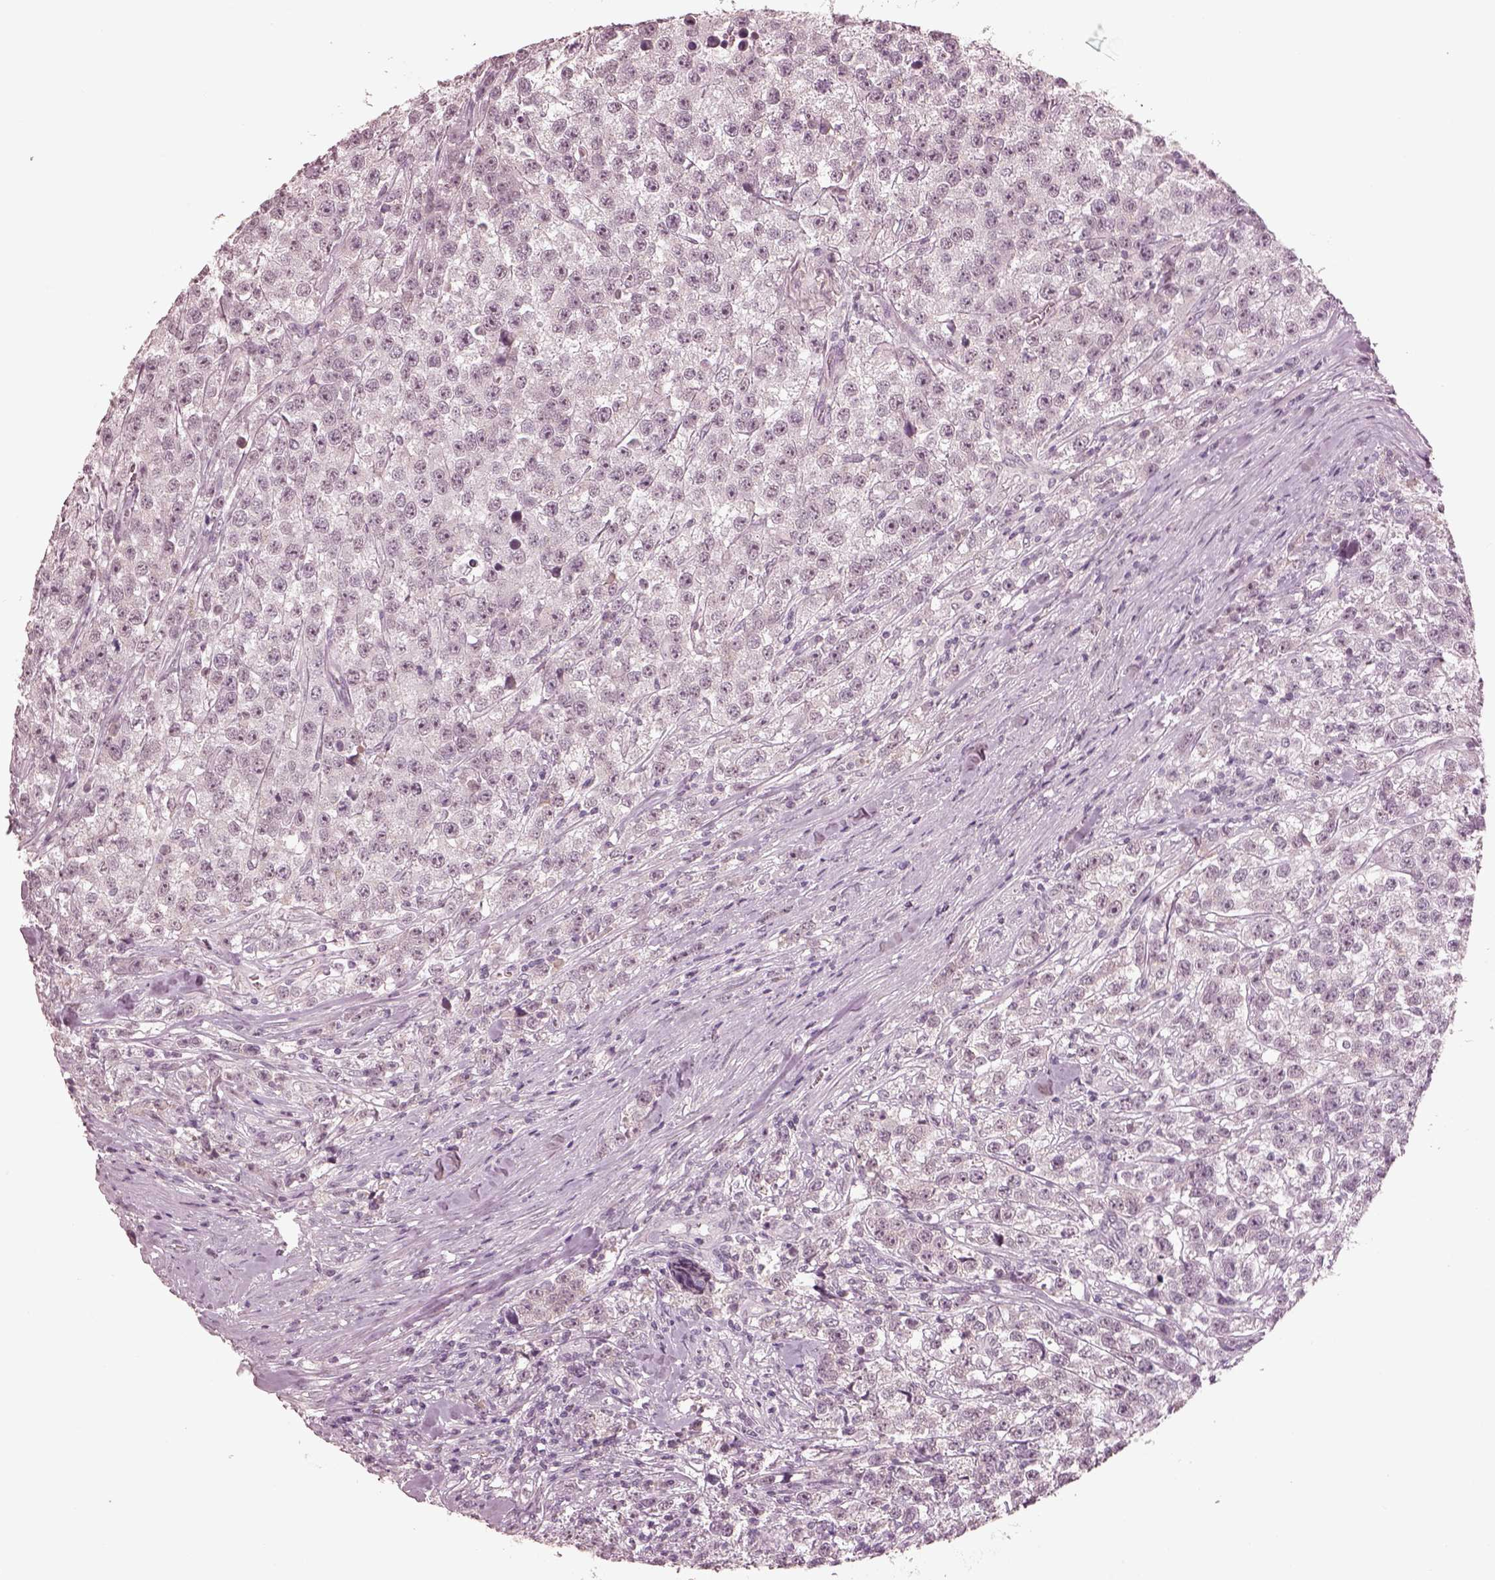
{"staining": {"intensity": "negative", "quantity": "none", "location": "none"}, "tissue": "testis cancer", "cell_type": "Tumor cells", "image_type": "cancer", "snomed": [{"axis": "morphology", "description": "Seminoma, NOS"}, {"axis": "topography", "description": "Testis"}], "caption": "Immunohistochemical staining of testis cancer (seminoma) shows no significant staining in tumor cells.", "gene": "KCNA2", "patient": {"sex": "male", "age": 59}}